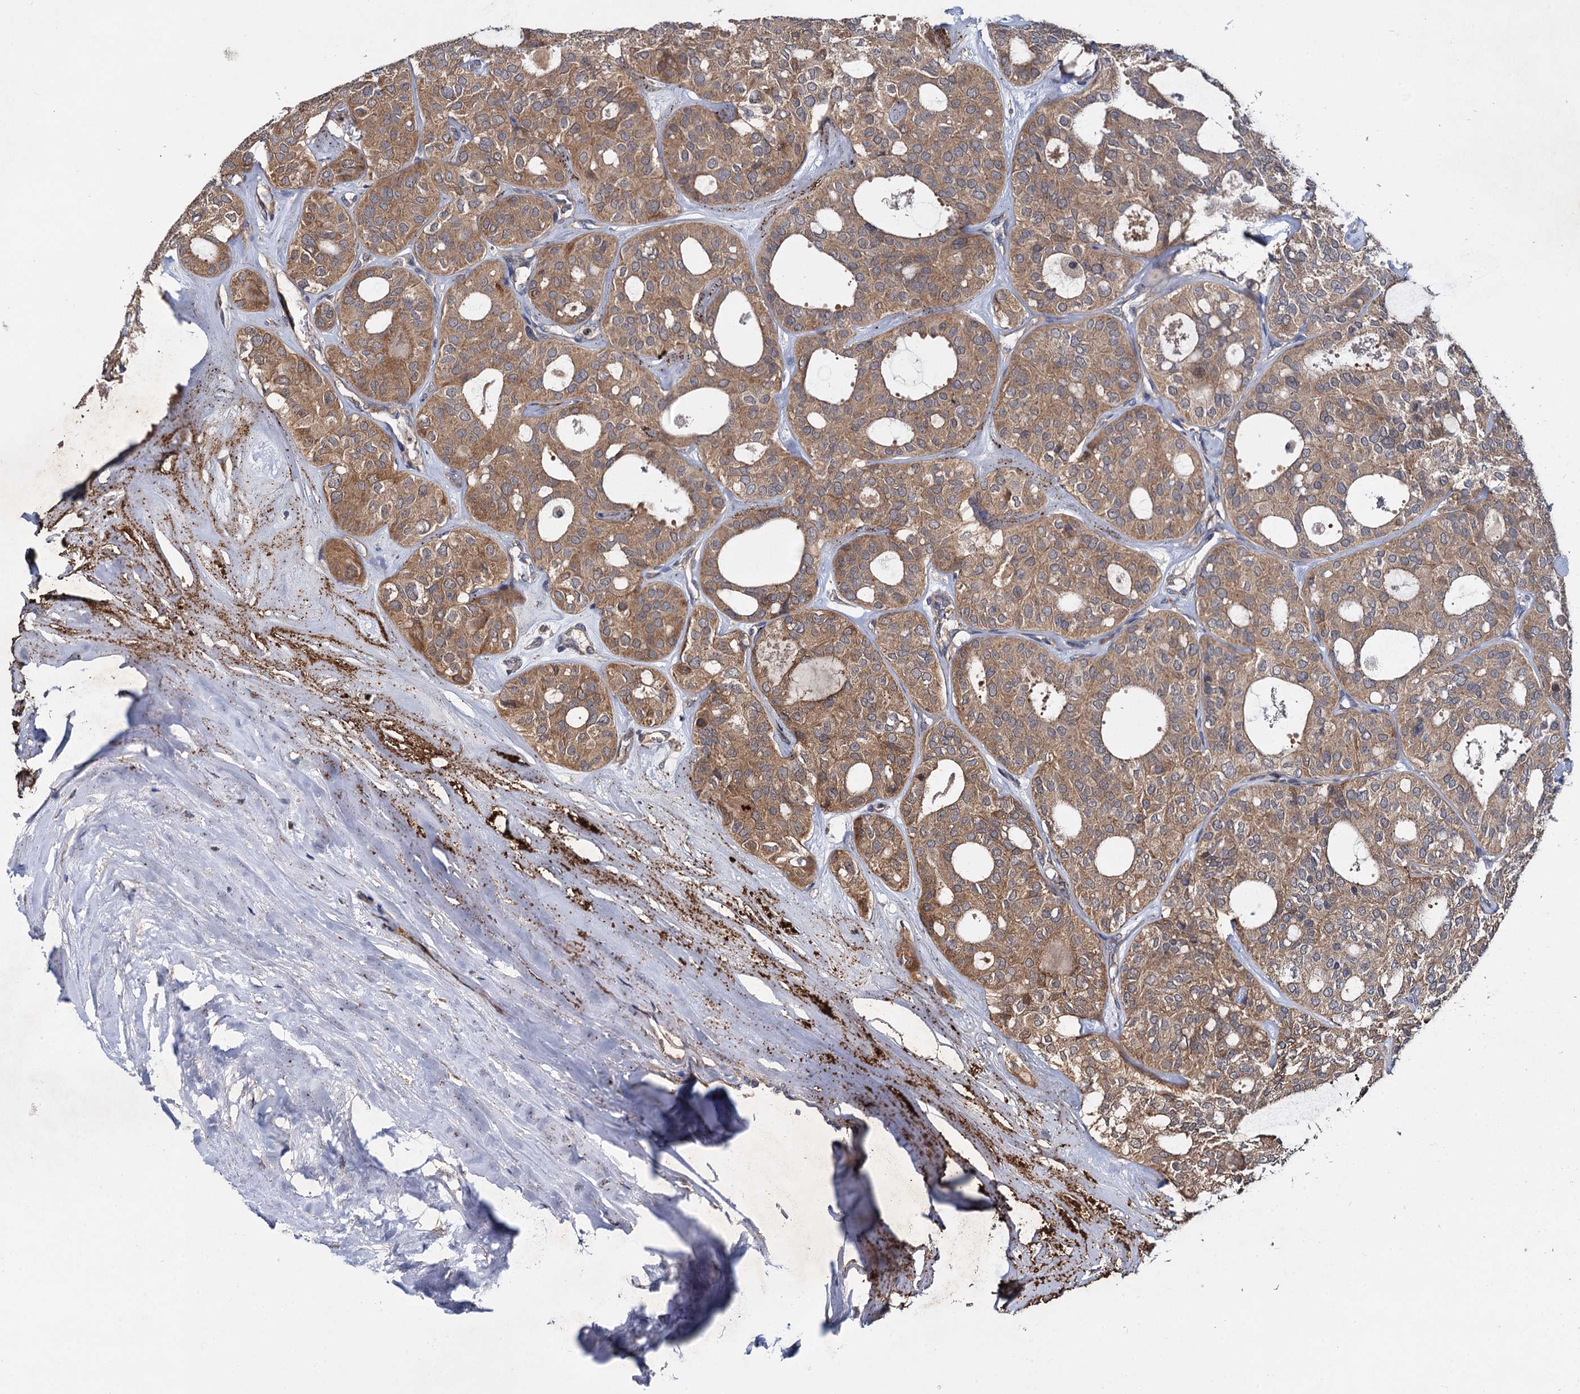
{"staining": {"intensity": "moderate", "quantity": ">75%", "location": "cytoplasmic/membranous"}, "tissue": "thyroid cancer", "cell_type": "Tumor cells", "image_type": "cancer", "snomed": [{"axis": "morphology", "description": "Follicular adenoma carcinoma, NOS"}, {"axis": "topography", "description": "Thyroid gland"}], "caption": "Protein expression analysis of thyroid follicular adenoma carcinoma shows moderate cytoplasmic/membranous staining in approximately >75% of tumor cells.", "gene": "CEP192", "patient": {"sex": "male", "age": 75}}